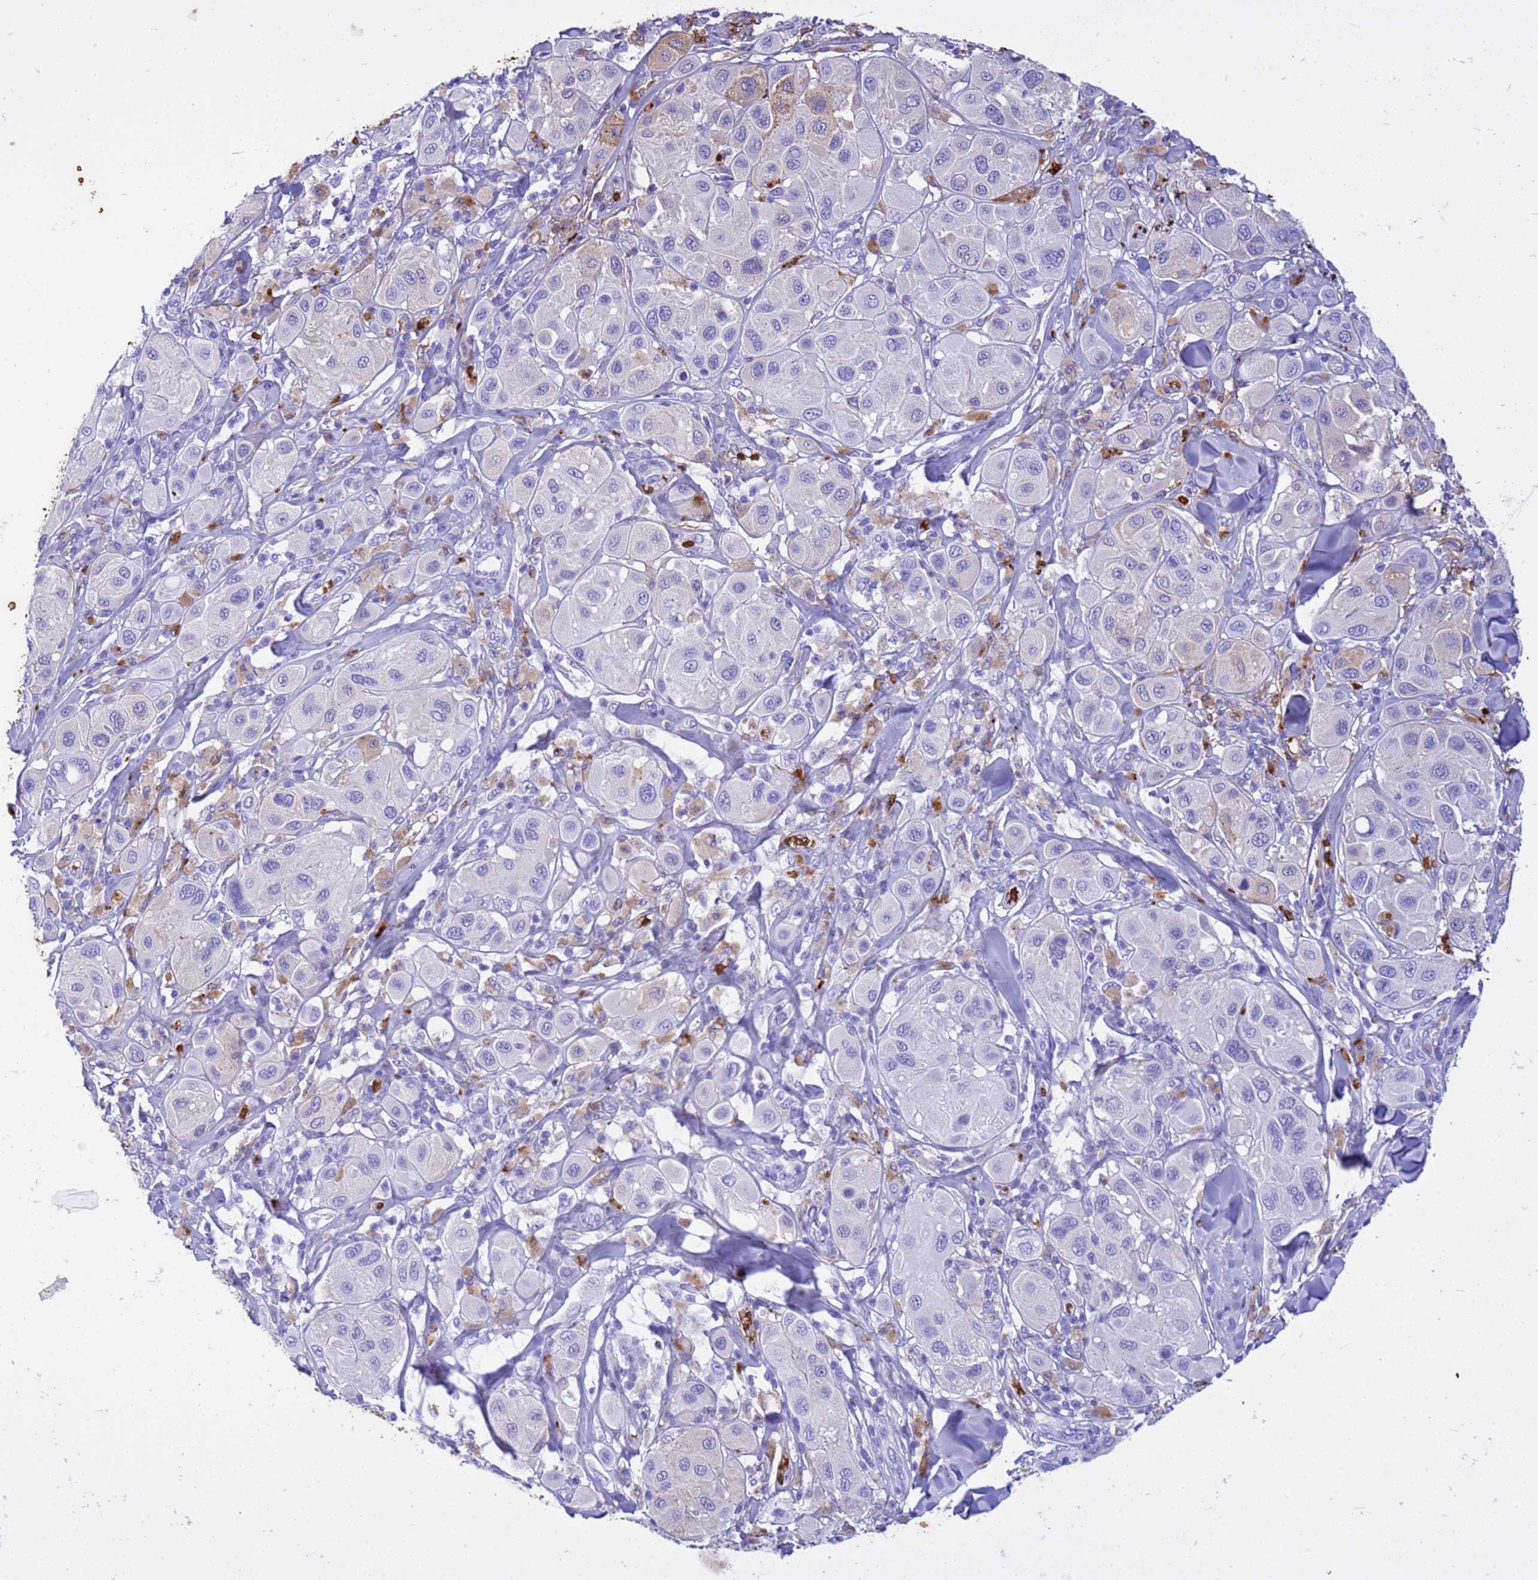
{"staining": {"intensity": "negative", "quantity": "none", "location": "none"}, "tissue": "melanoma", "cell_type": "Tumor cells", "image_type": "cancer", "snomed": [{"axis": "morphology", "description": "Malignant melanoma, Metastatic site"}, {"axis": "topography", "description": "Skin"}], "caption": "Immunohistochemical staining of malignant melanoma (metastatic site) shows no significant positivity in tumor cells.", "gene": "HBA2", "patient": {"sex": "male", "age": 41}}